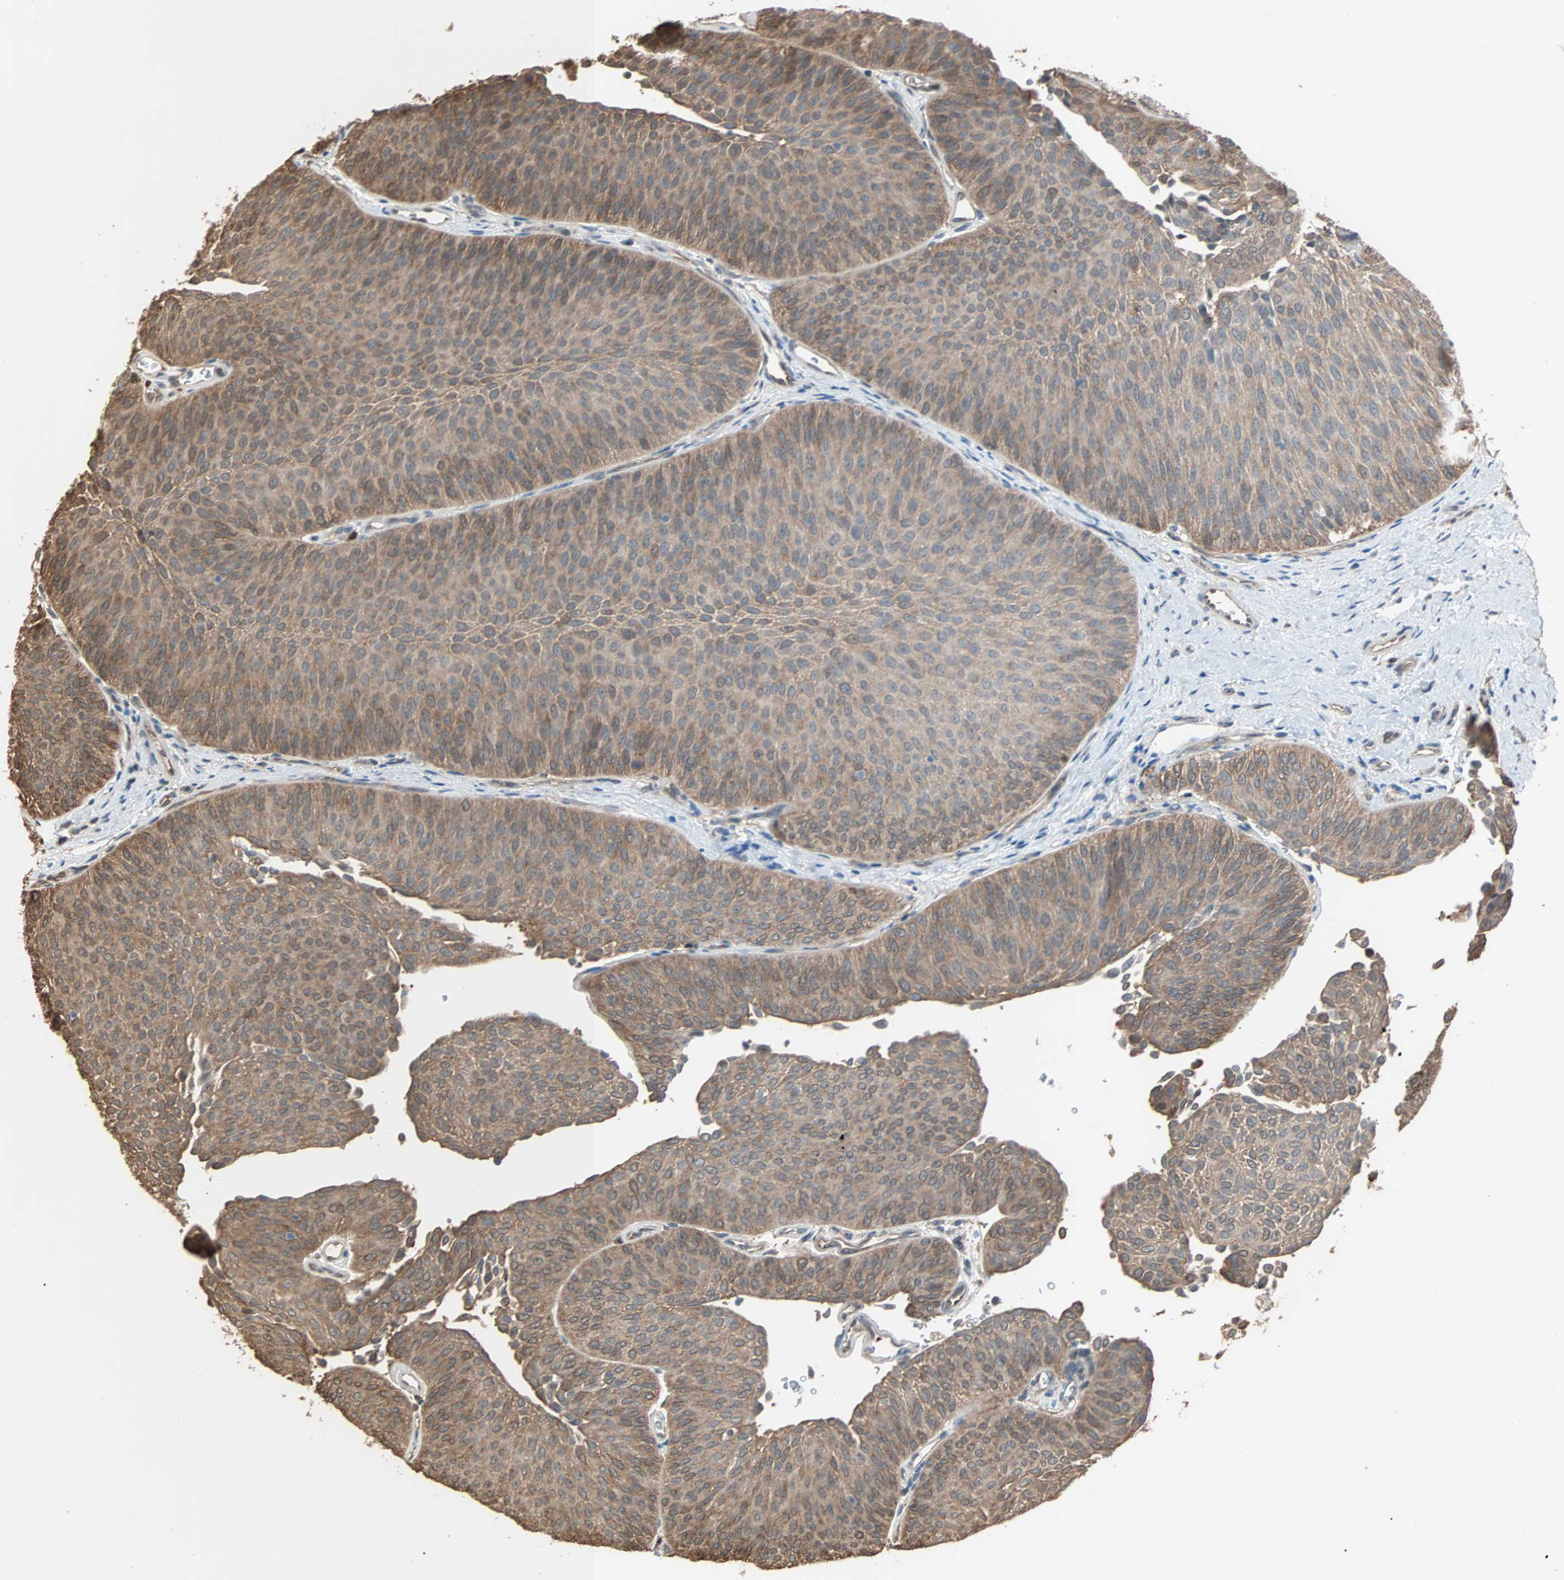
{"staining": {"intensity": "moderate", "quantity": ">75%", "location": "cytoplasmic/membranous"}, "tissue": "urothelial cancer", "cell_type": "Tumor cells", "image_type": "cancer", "snomed": [{"axis": "morphology", "description": "Urothelial carcinoma, Low grade"}, {"axis": "topography", "description": "Urinary bladder"}], "caption": "Urothelial cancer stained with a brown dye demonstrates moderate cytoplasmic/membranous positive staining in about >75% of tumor cells.", "gene": "PRDX1", "patient": {"sex": "female", "age": 60}}